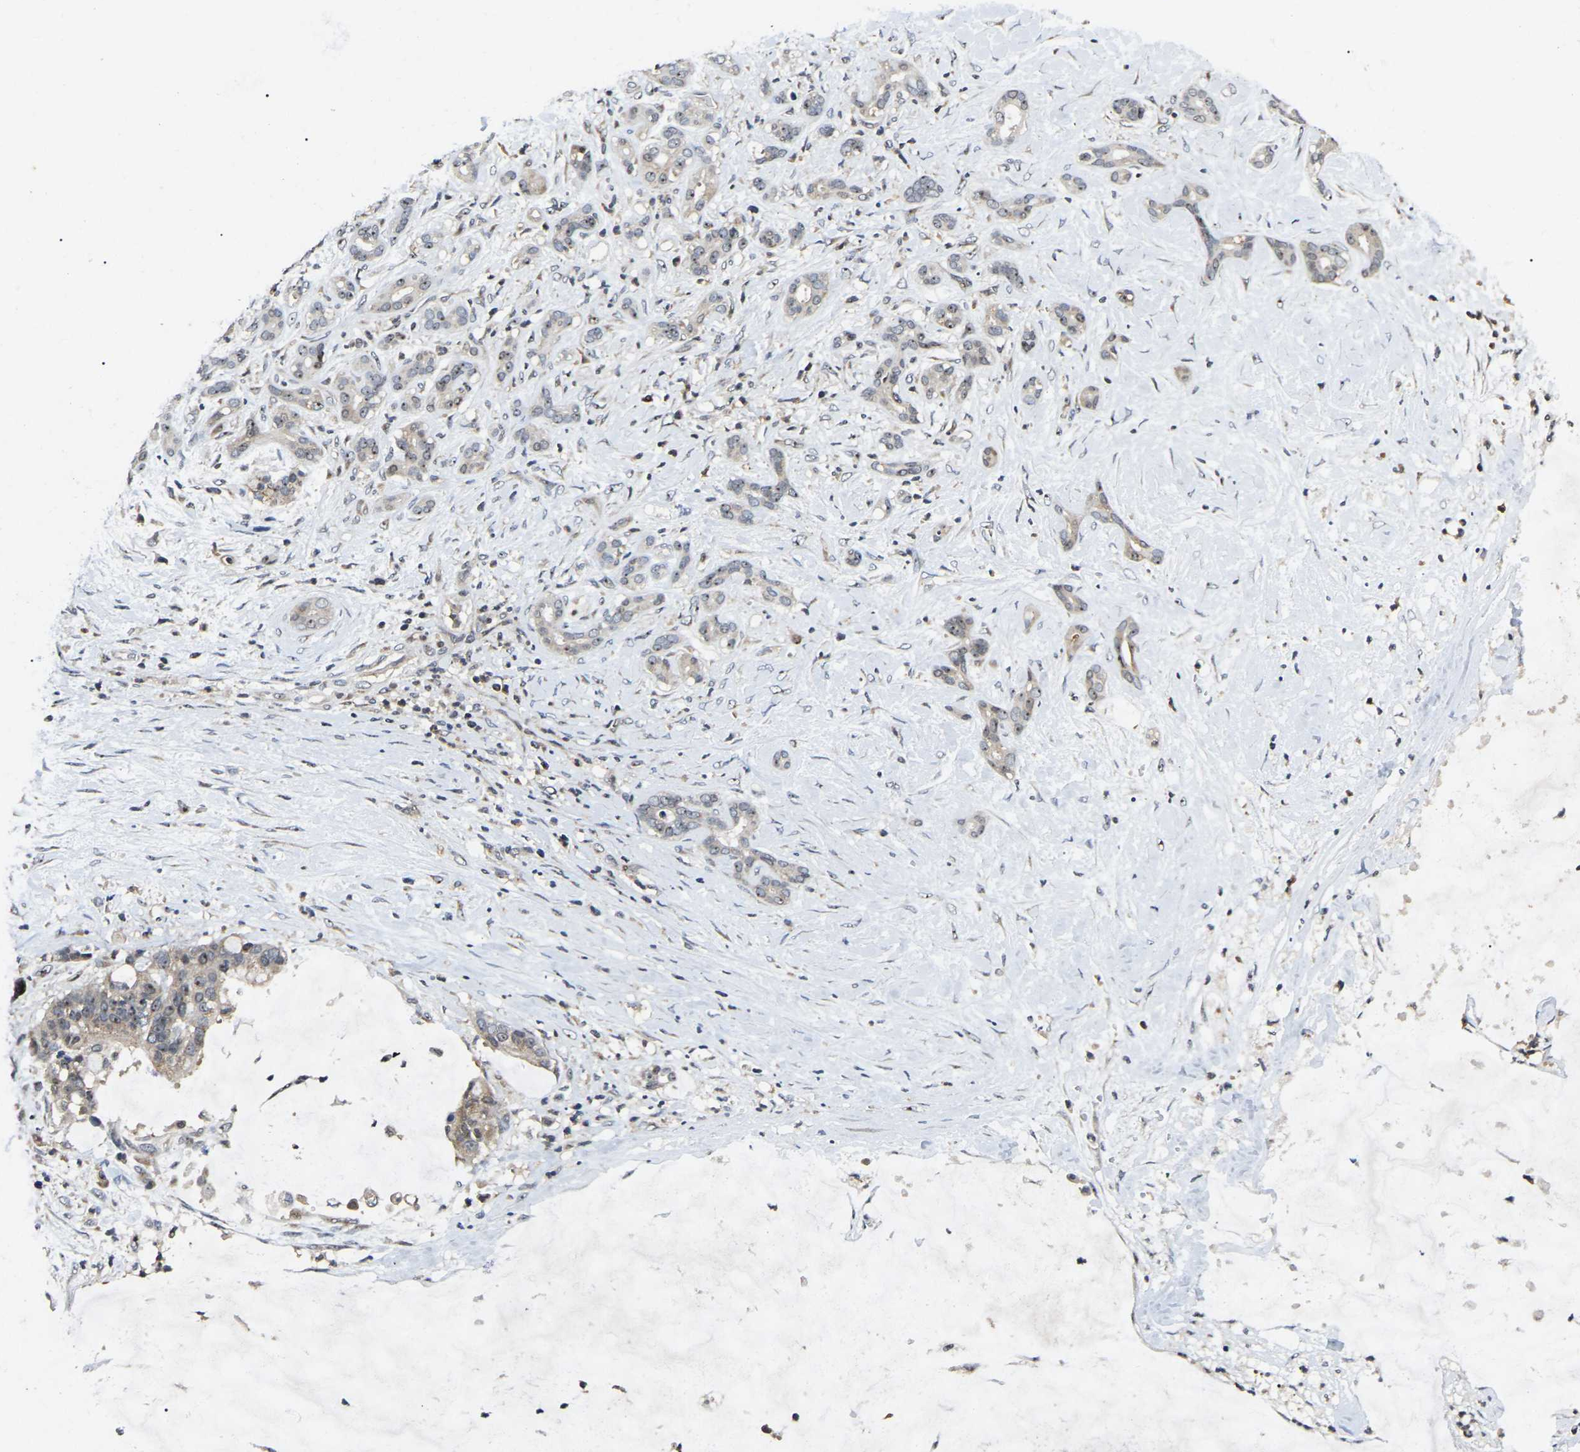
{"staining": {"intensity": "weak", "quantity": ">75%", "location": "cytoplasmic/membranous,nuclear"}, "tissue": "pancreatic cancer", "cell_type": "Tumor cells", "image_type": "cancer", "snomed": [{"axis": "morphology", "description": "Adenocarcinoma, NOS"}, {"axis": "topography", "description": "Pancreas"}], "caption": "Tumor cells exhibit low levels of weak cytoplasmic/membranous and nuclear expression in approximately >75% of cells in pancreatic cancer.", "gene": "RBM28", "patient": {"sex": "male", "age": 41}}